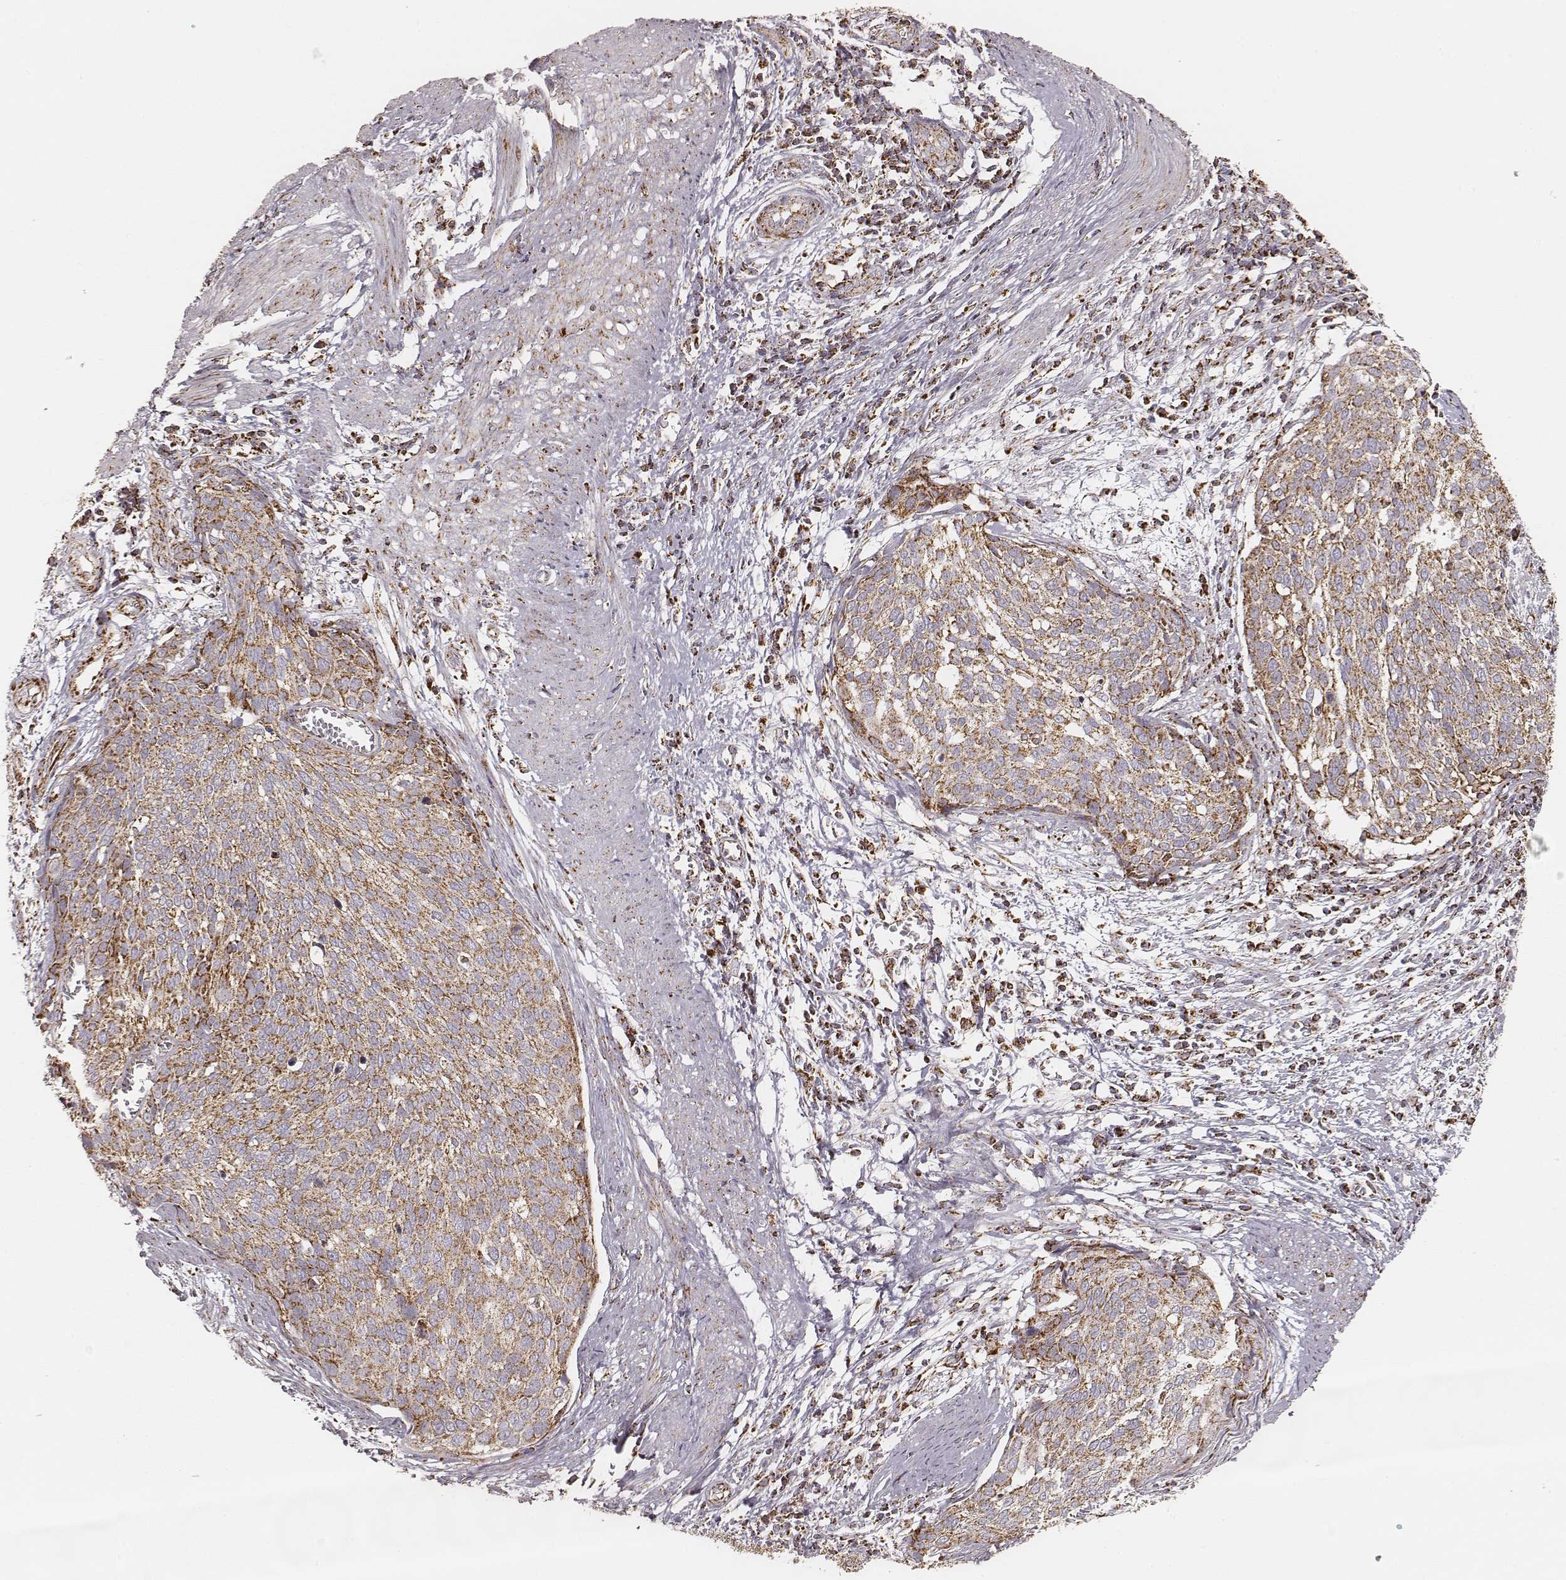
{"staining": {"intensity": "strong", "quantity": ">75%", "location": "cytoplasmic/membranous"}, "tissue": "cervical cancer", "cell_type": "Tumor cells", "image_type": "cancer", "snomed": [{"axis": "morphology", "description": "Squamous cell carcinoma, NOS"}, {"axis": "topography", "description": "Cervix"}], "caption": "IHC of cervical cancer (squamous cell carcinoma) reveals high levels of strong cytoplasmic/membranous positivity in about >75% of tumor cells. (Brightfield microscopy of DAB IHC at high magnification).", "gene": "CS", "patient": {"sex": "female", "age": 39}}